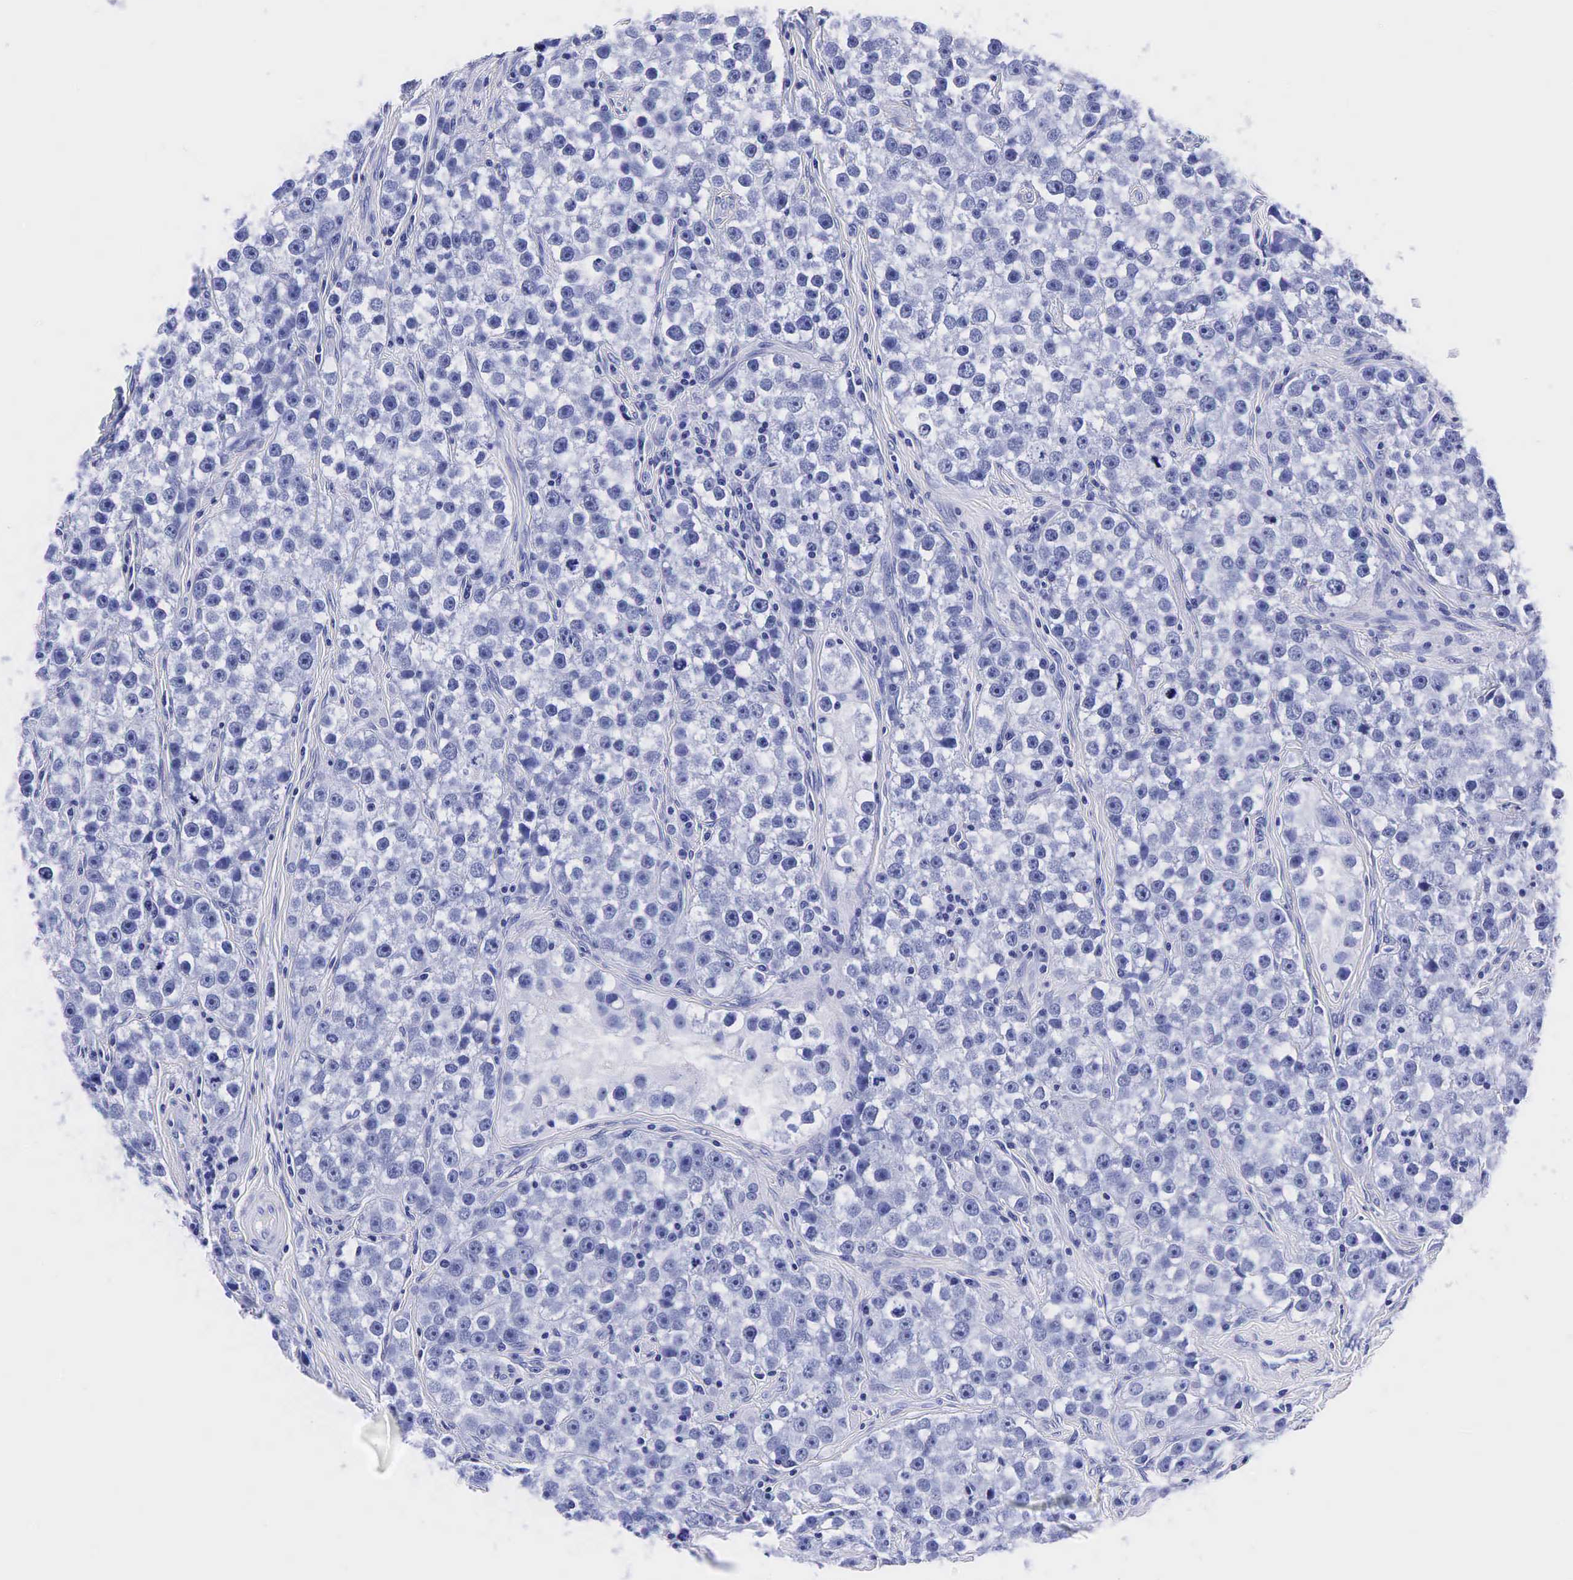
{"staining": {"intensity": "negative", "quantity": "none", "location": "none"}, "tissue": "testis cancer", "cell_type": "Tumor cells", "image_type": "cancer", "snomed": [{"axis": "morphology", "description": "Seminoma, NOS"}, {"axis": "topography", "description": "Testis"}], "caption": "Seminoma (testis) was stained to show a protein in brown. There is no significant staining in tumor cells.", "gene": "KLK3", "patient": {"sex": "male", "age": 32}}